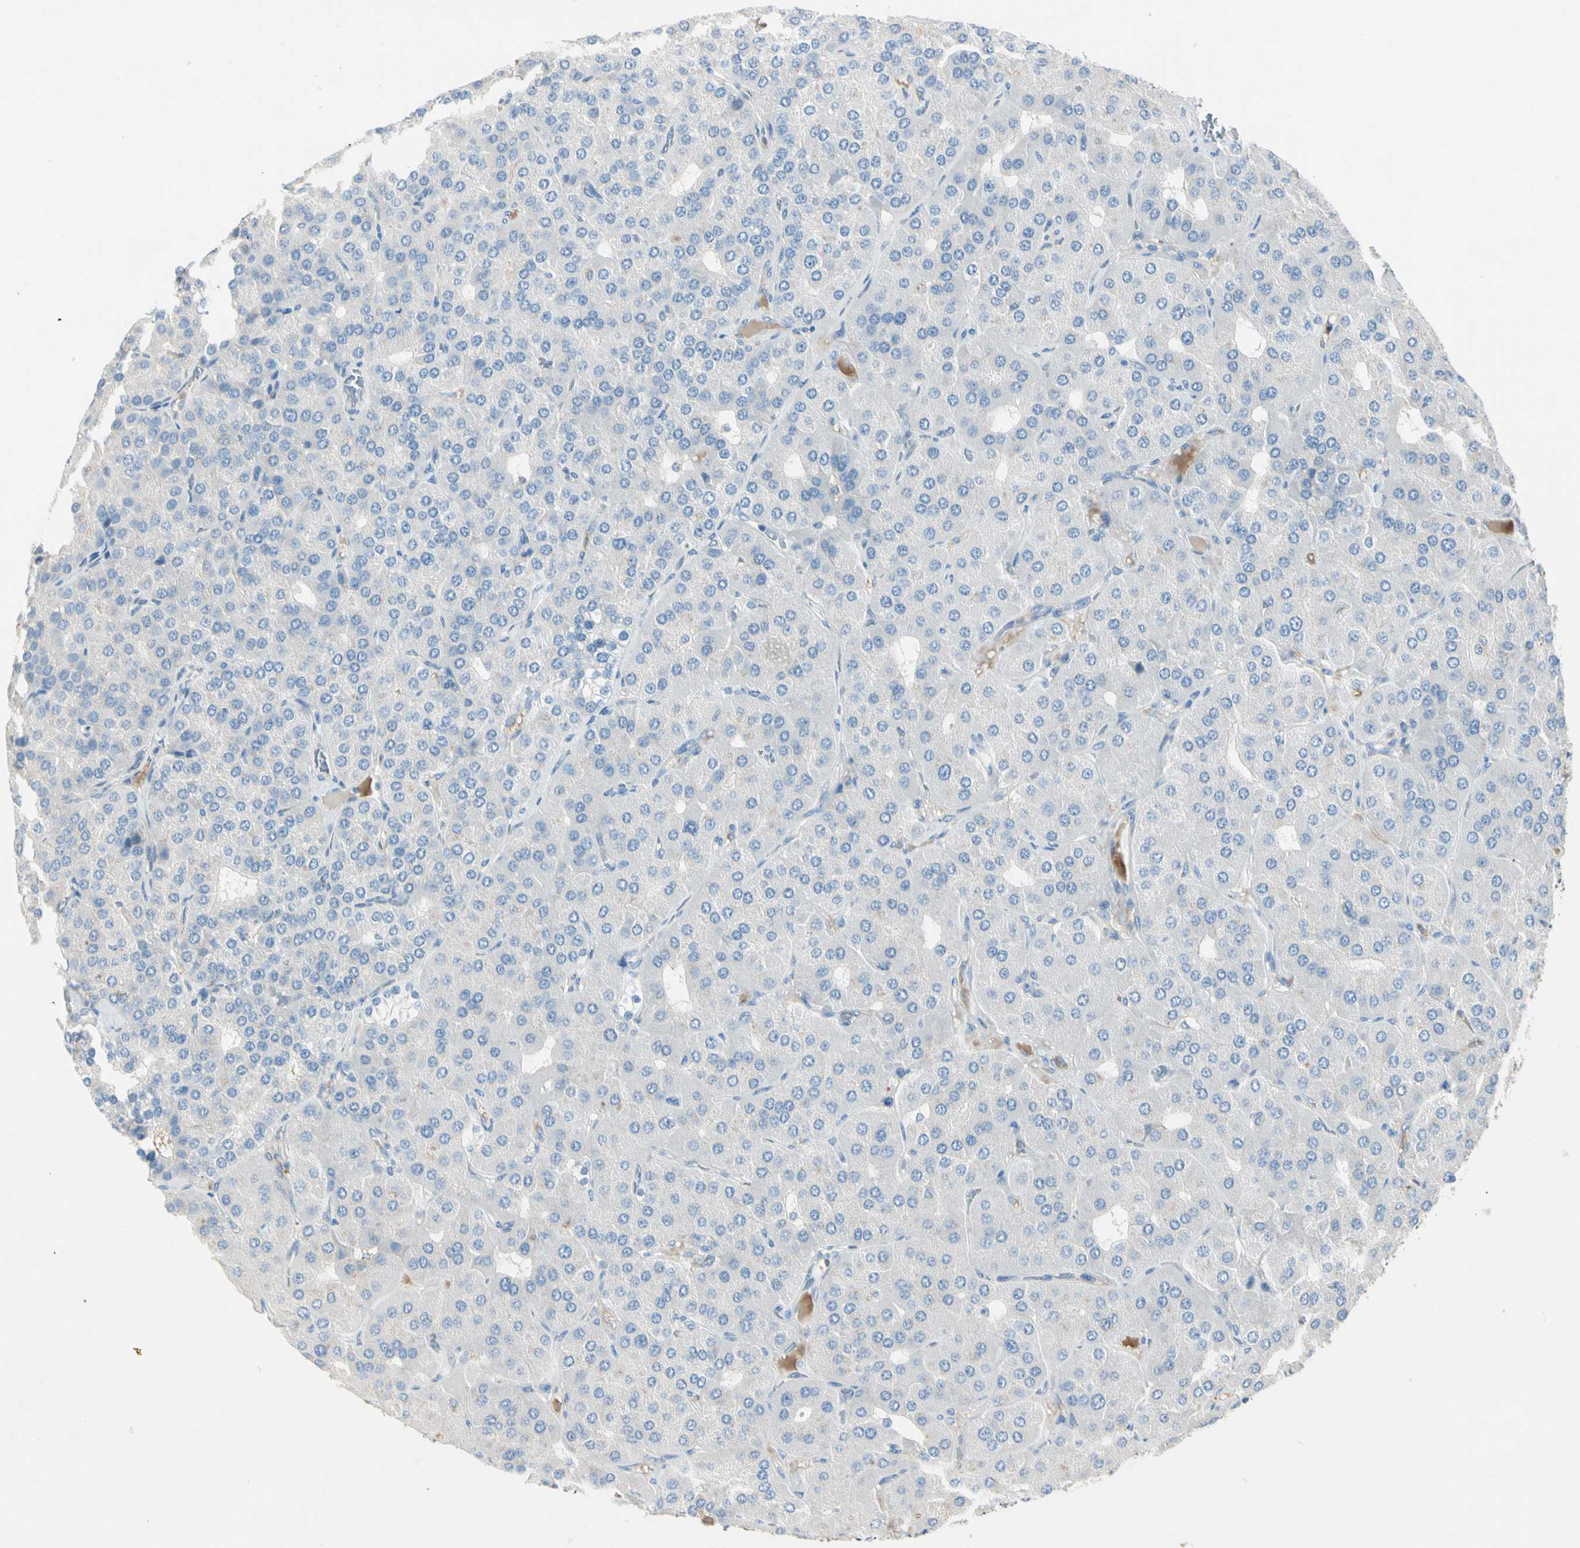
{"staining": {"intensity": "negative", "quantity": "none", "location": "none"}, "tissue": "parathyroid gland", "cell_type": "Glandular cells", "image_type": "normal", "snomed": [{"axis": "morphology", "description": "Normal tissue, NOS"}, {"axis": "morphology", "description": "Adenoma, NOS"}, {"axis": "topography", "description": "Parathyroid gland"}], "caption": "Immunohistochemistry of benign human parathyroid gland shows no positivity in glandular cells.", "gene": "SERPIND1", "patient": {"sex": "female", "age": 86}}